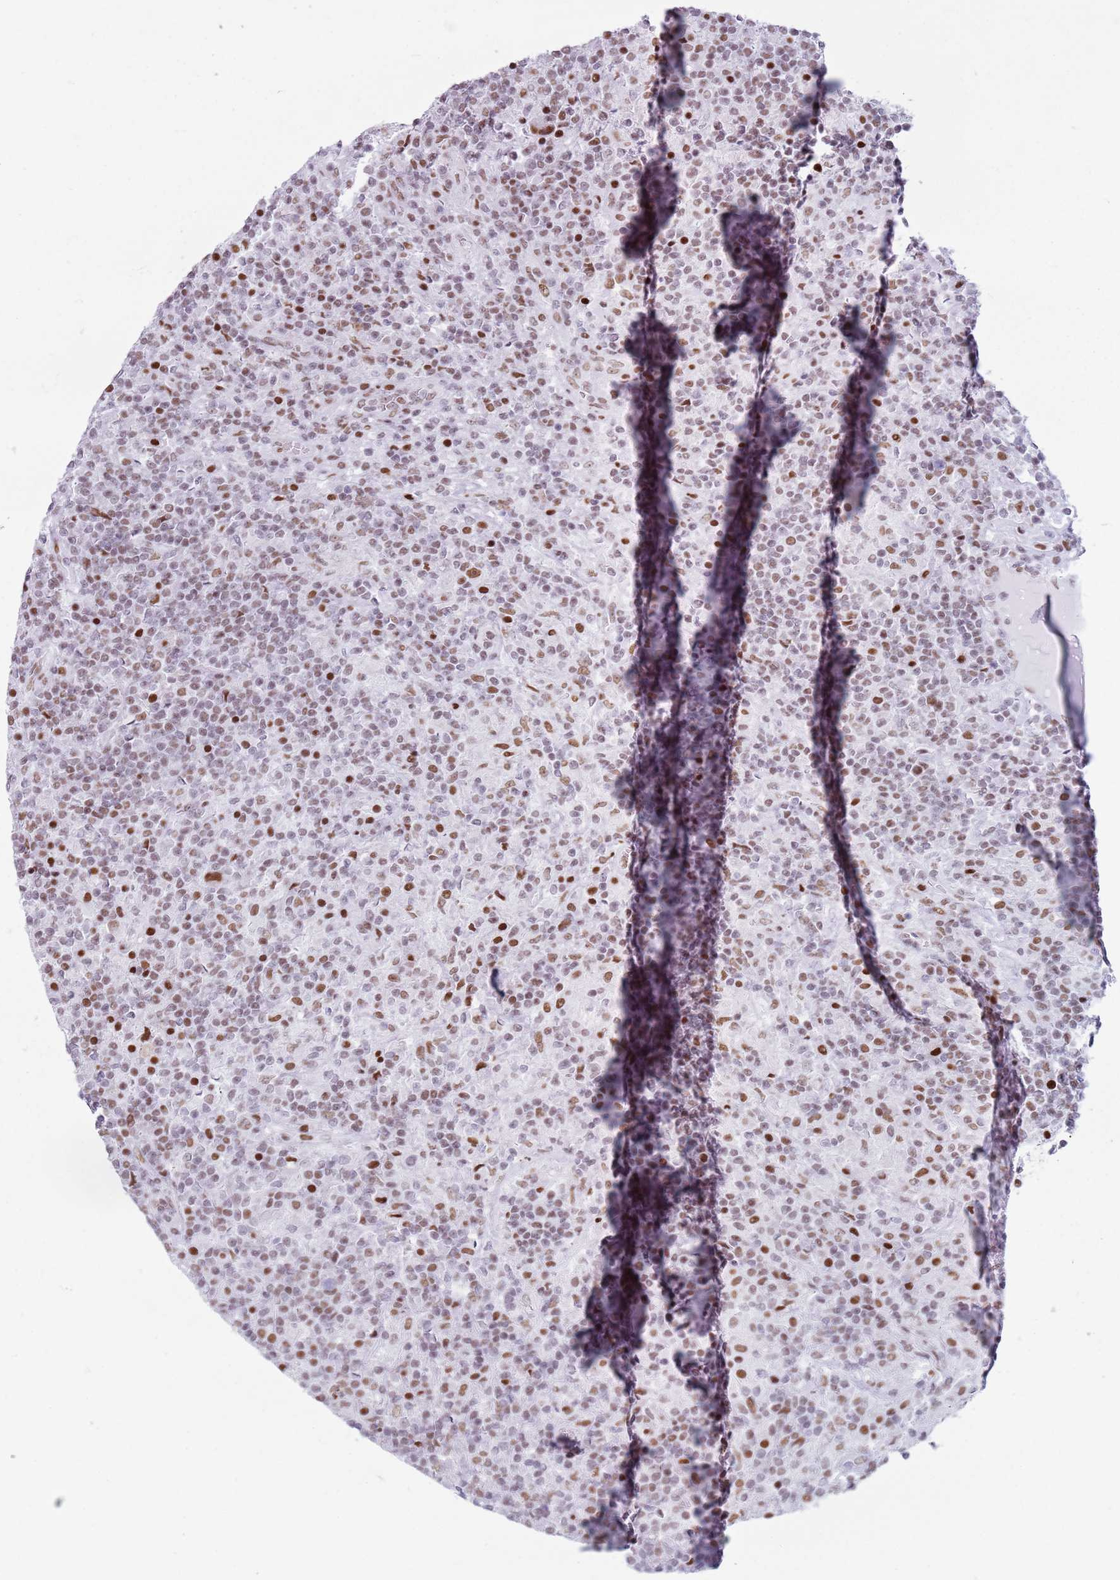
{"staining": {"intensity": "moderate", "quantity": ">75%", "location": "nuclear"}, "tissue": "lymphoma", "cell_type": "Tumor cells", "image_type": "cancer", "snomed": [{"axis": "morphology", "description": "Hodgkin's disease, NOS"}, {"axis": "topography", "description": "Lymph node"}], "caption": "This is an image of immunohistochemistry (IHC) staining of lymphoma, which shows moderate expression in the nuclear of tumor cells.", "gene": "FAM104B", "patient": {"sex": "male", "age": 70}}